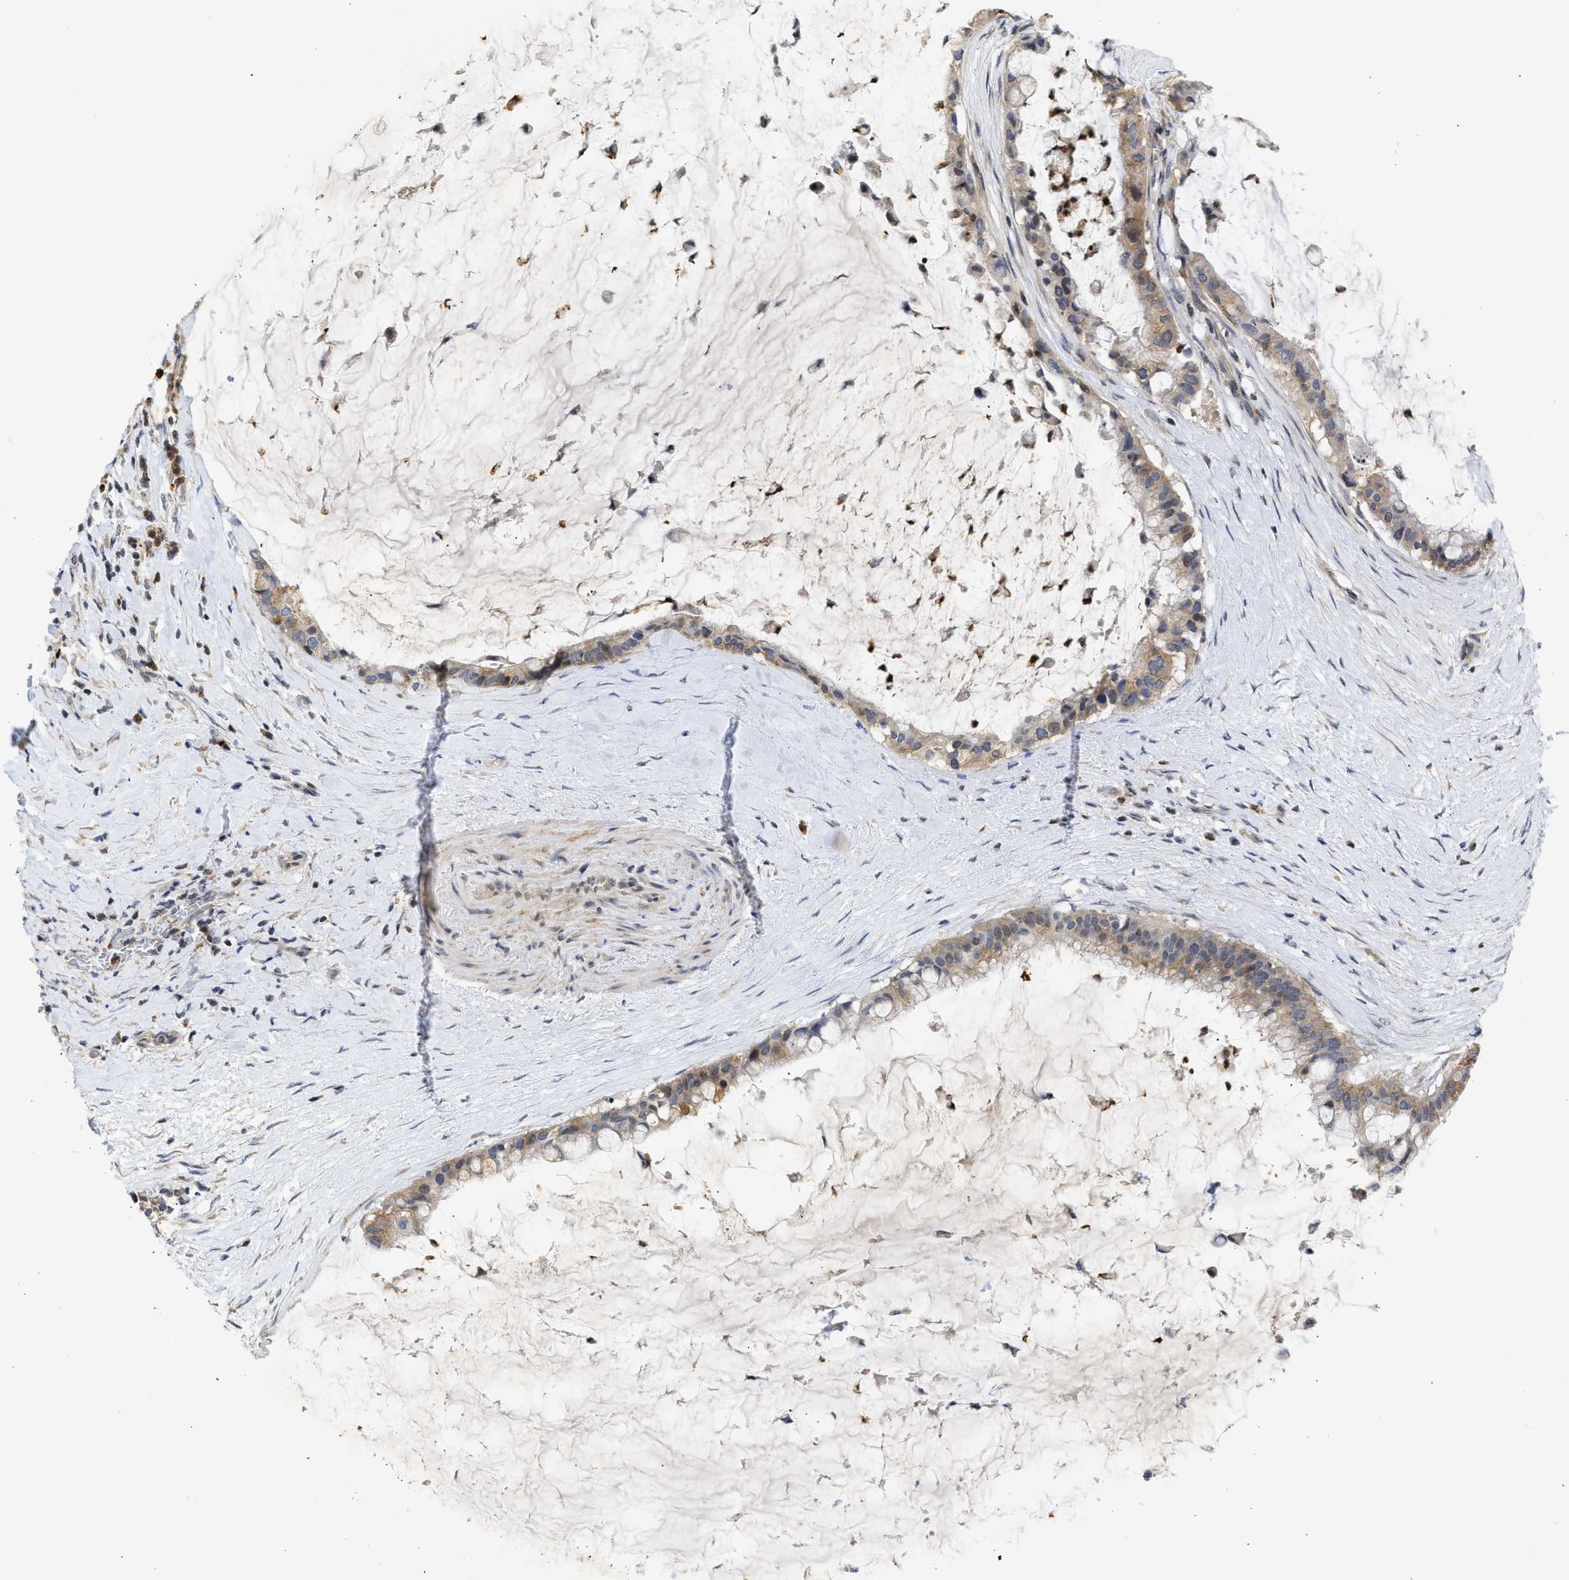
{"staining": {"intensity": "weak", "quantity": "25%-75%", "location": "cytoplasmic/membranous"}, "tissue": "pancreatic cancer", "cell_type": "Tumor cells", "image_type": "cancer", "snomed": [{"axis": "morphology", "description": "Adenocarcinoma, NOS"}, {"axis": "topography", "description": "Pancreas"}], "caption": "Adenocarcinoma (pancreatic) tissue shows weak cytoplasmic/membranous expression in about 25%-75% of tumor cells, visualized by immunohistochemistry. The staining is performed using DAB brown chromogen to label protein expression. The nuclei are counter-stained blue using hematoxylin.", "gene": "ENSG00000142539", "patient": {"sex": "male", "age": 41}}